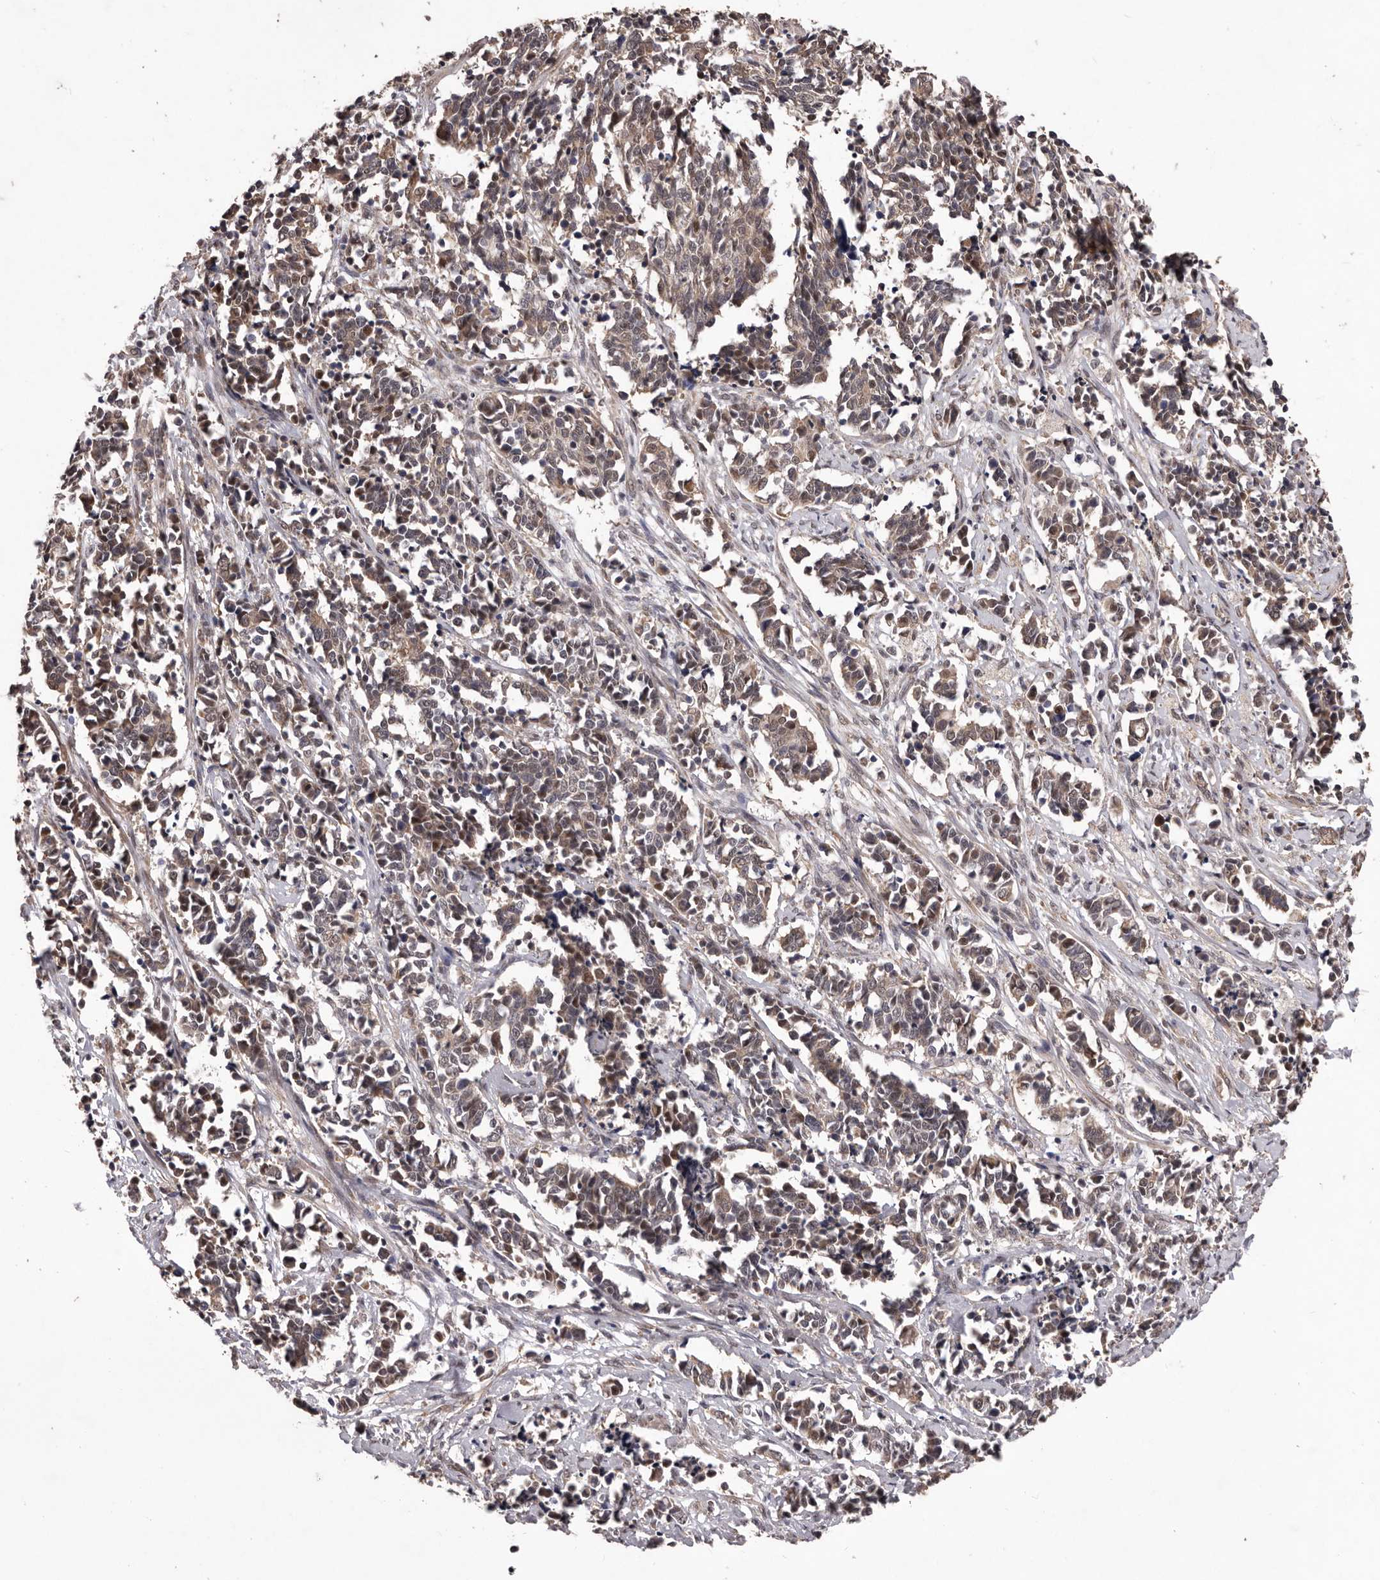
{"staining": {"intensity": "weak", "quantity": "25%-75%", "location": "cytoplasmic/membranous"}, "tissue": "cervical cancer", "cell_type": "Tumor cells", "image_type": "cancer", "snomed": [{"axis": "morphology", "description": "Normal tissue, NOS"}, {"axis": "morphology", "description": "Squamous cell carcinoma, NOS"}, {"axis": "topography", "description": "Cervix"}], "caption": "Protein staining of cervical squamous cell carcinoma tissue reveals weak cytoplasmic/membranous staining in about 25%-75% of tumor cells.", "gene": "CELF3", "patient": {"sex": "female", "age": 35}}